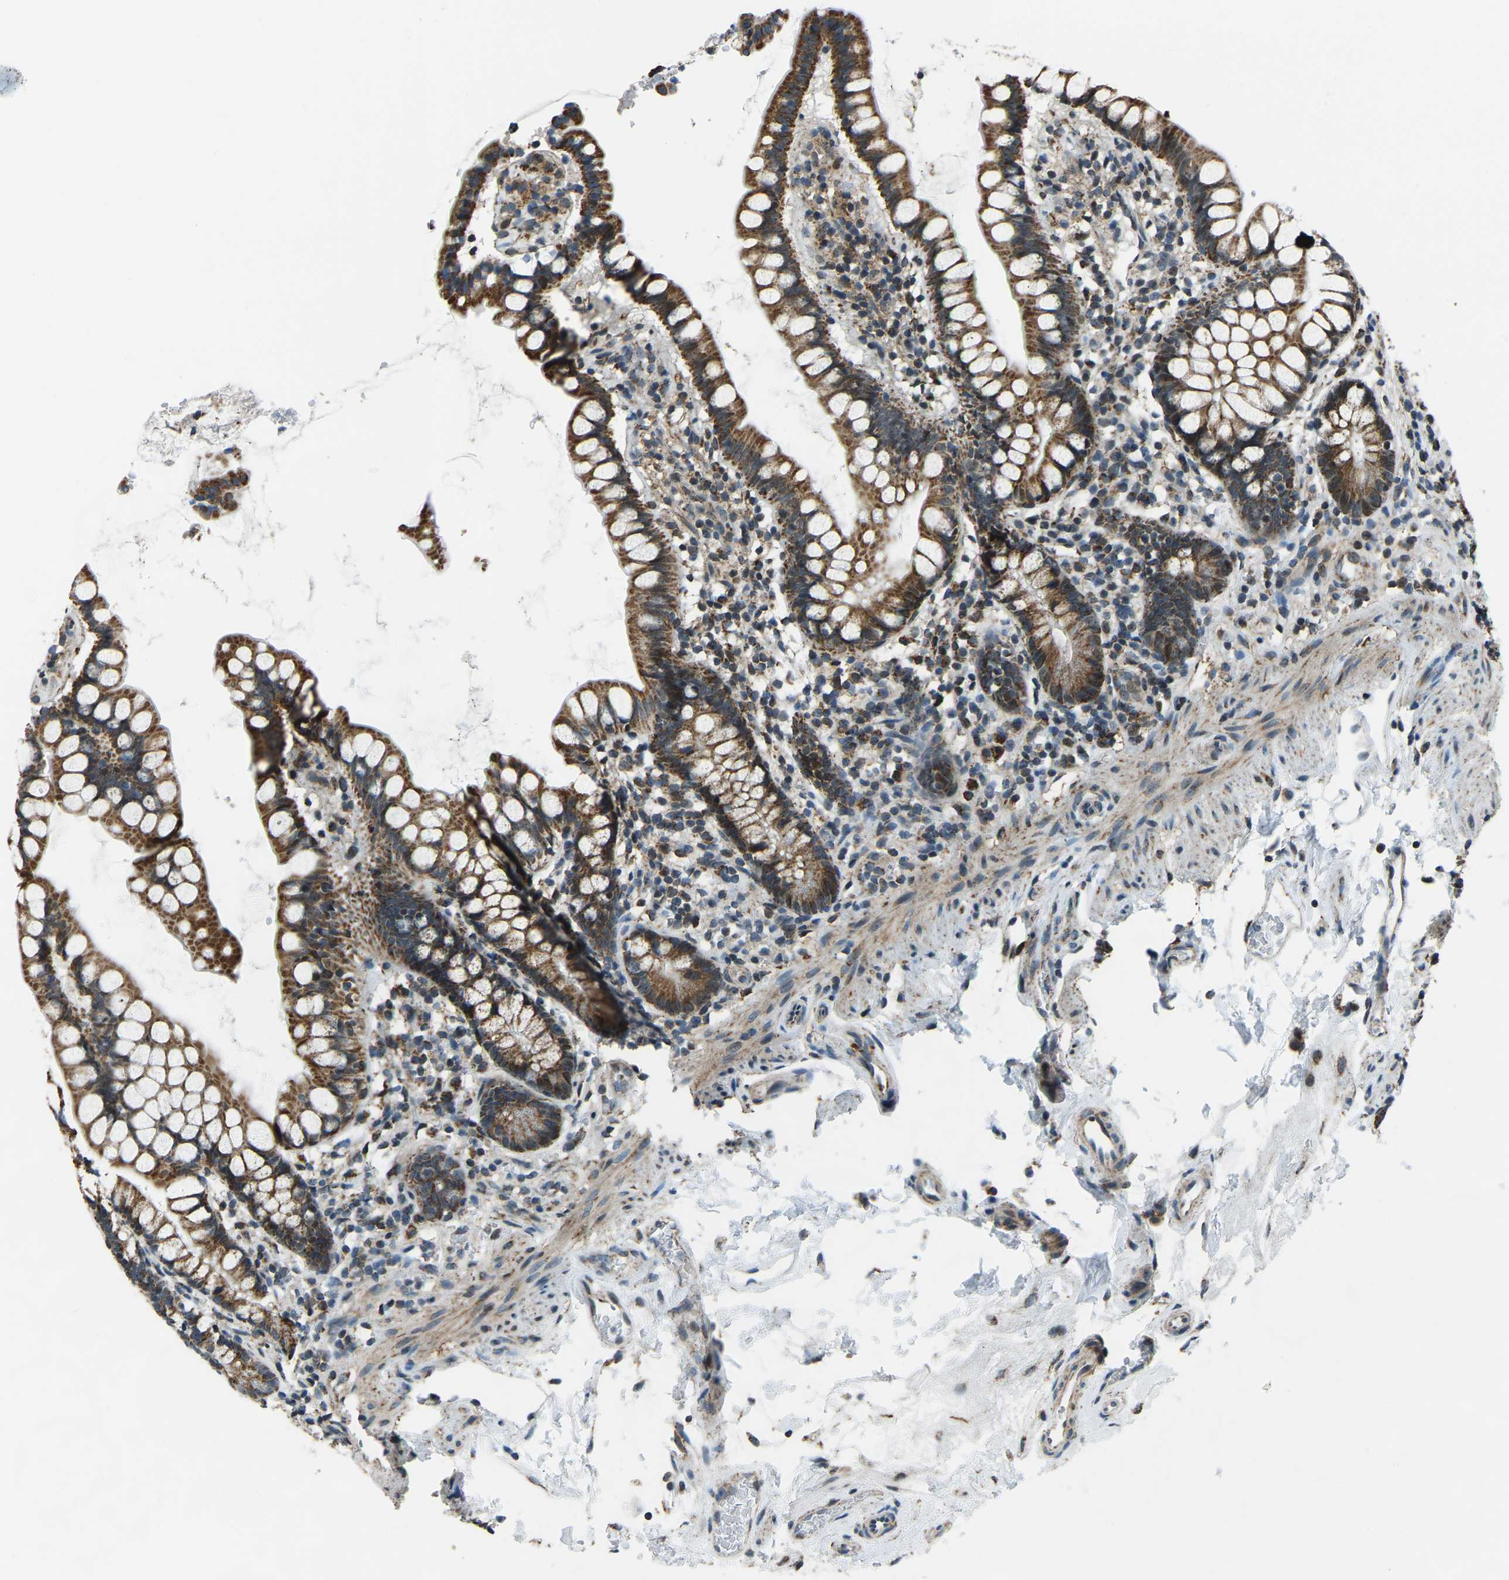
{"staining": {"intensity": "strong", "quantity": ">75%", "location": "cytoplasmic/membranous"}, "tissue": "small intestine", "cell_type": "Glandular cells", "image_type": "normal", "snomed": [{"axis": "morphology", "description": "Normal tissue, NOS"}, {"axis": "topography", "description": "Small intestine"}], "caption": "Normal small intestine exhibits strong cytoplasmic/membranous expression in about >75% of glandular cells, visualized by immunohistochemistry.", "gene": "RBM33", "patient": {"sex": "female", "age": 84}}